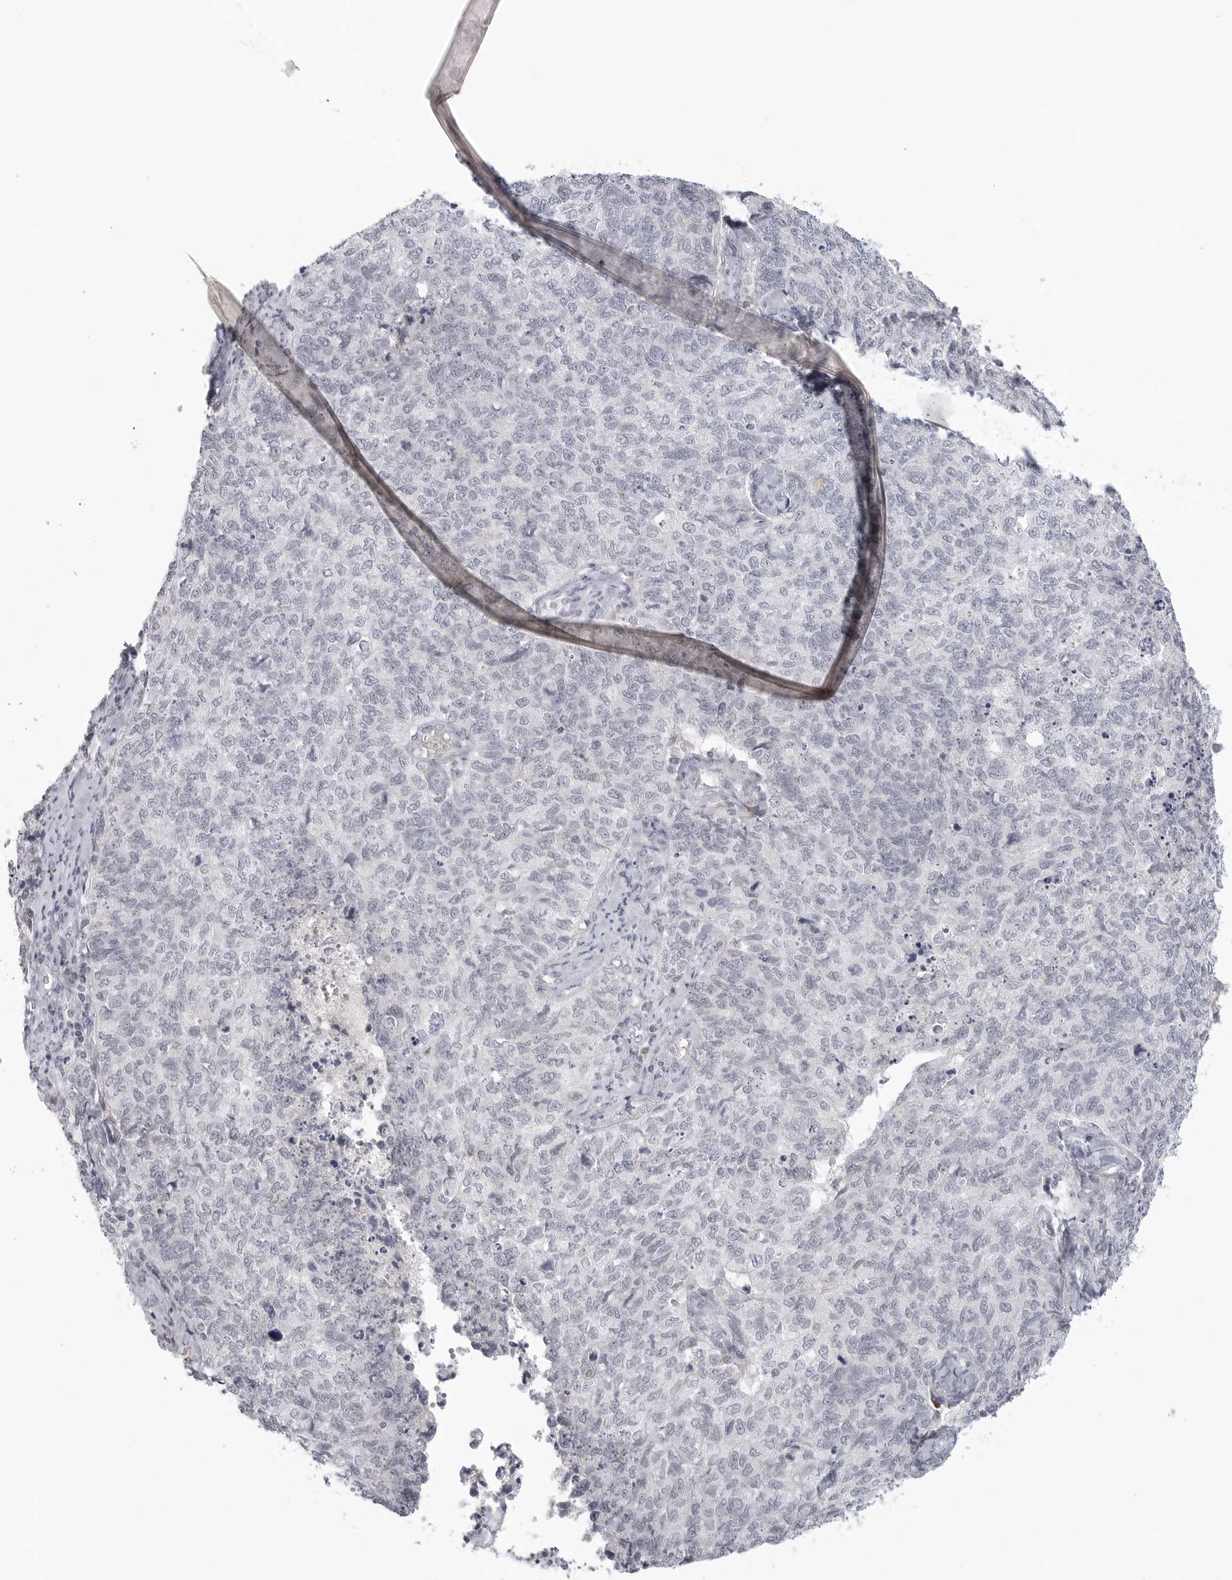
{"staining": {"intensity": "negative", "quantity": "none", "location": "none"}, "tissue": "cervical cancer", "cell_type": "Tumor cells", "image_type": "cancer", "snomed": [{"axis": "morphology", "description": "Squamous cell carcinoma, NOS"}, {"axis": "topography", "description": "Cervix"}], "caption": "Tumor cells show no significant expression in cervical squamous cell carcinoma.", "gene": "TCTN3", "patient": {"sex": "female", "age": 63}}